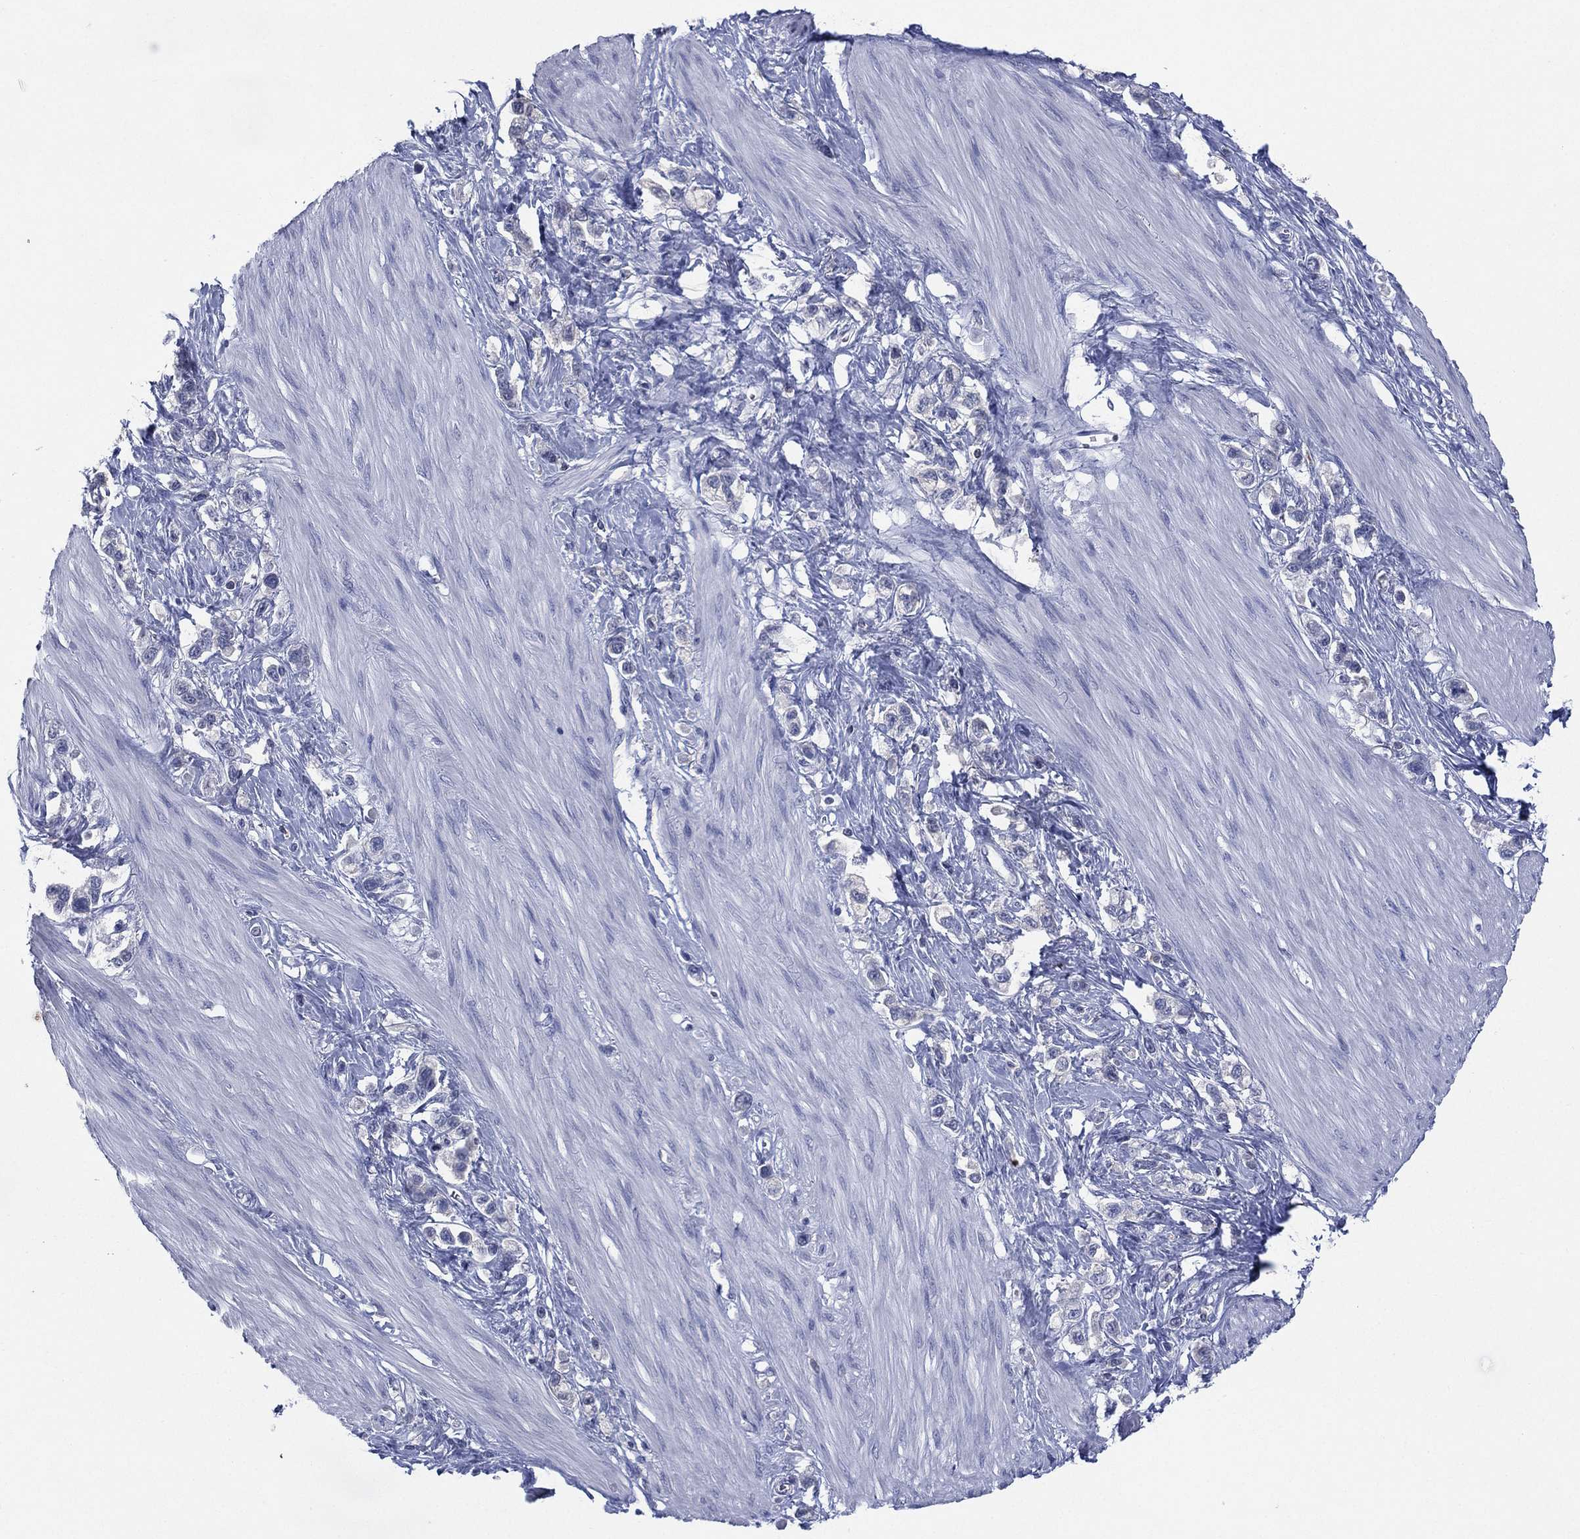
{"staining": {"intensity": "negative", "quantity": "none", "location": "none"}, "tissue": "stomach cancer", "cell_type": "Tumor cells", "image_type": "cancer", "snomed": [{"axis": "morphology", "description": "Normal tissue, NOS"}, {"axis": "morphology", "description": "Adenocarcinoma, NOS"}, {"axis": "morphology", "description": "Adenocarcinoma, High grade"}, {"axis": "topography", "description": "Stomach, upper"}, {"axis": "topography", "description": "Stomach"}], "caption": "DAB immunohistochemical staining of stomach cancer (adenocarcinoma (high-grade)) shows no significant expression in tumor cells.", "gene": "KRT35", "patient": {"sex": "female", "age": 65}}